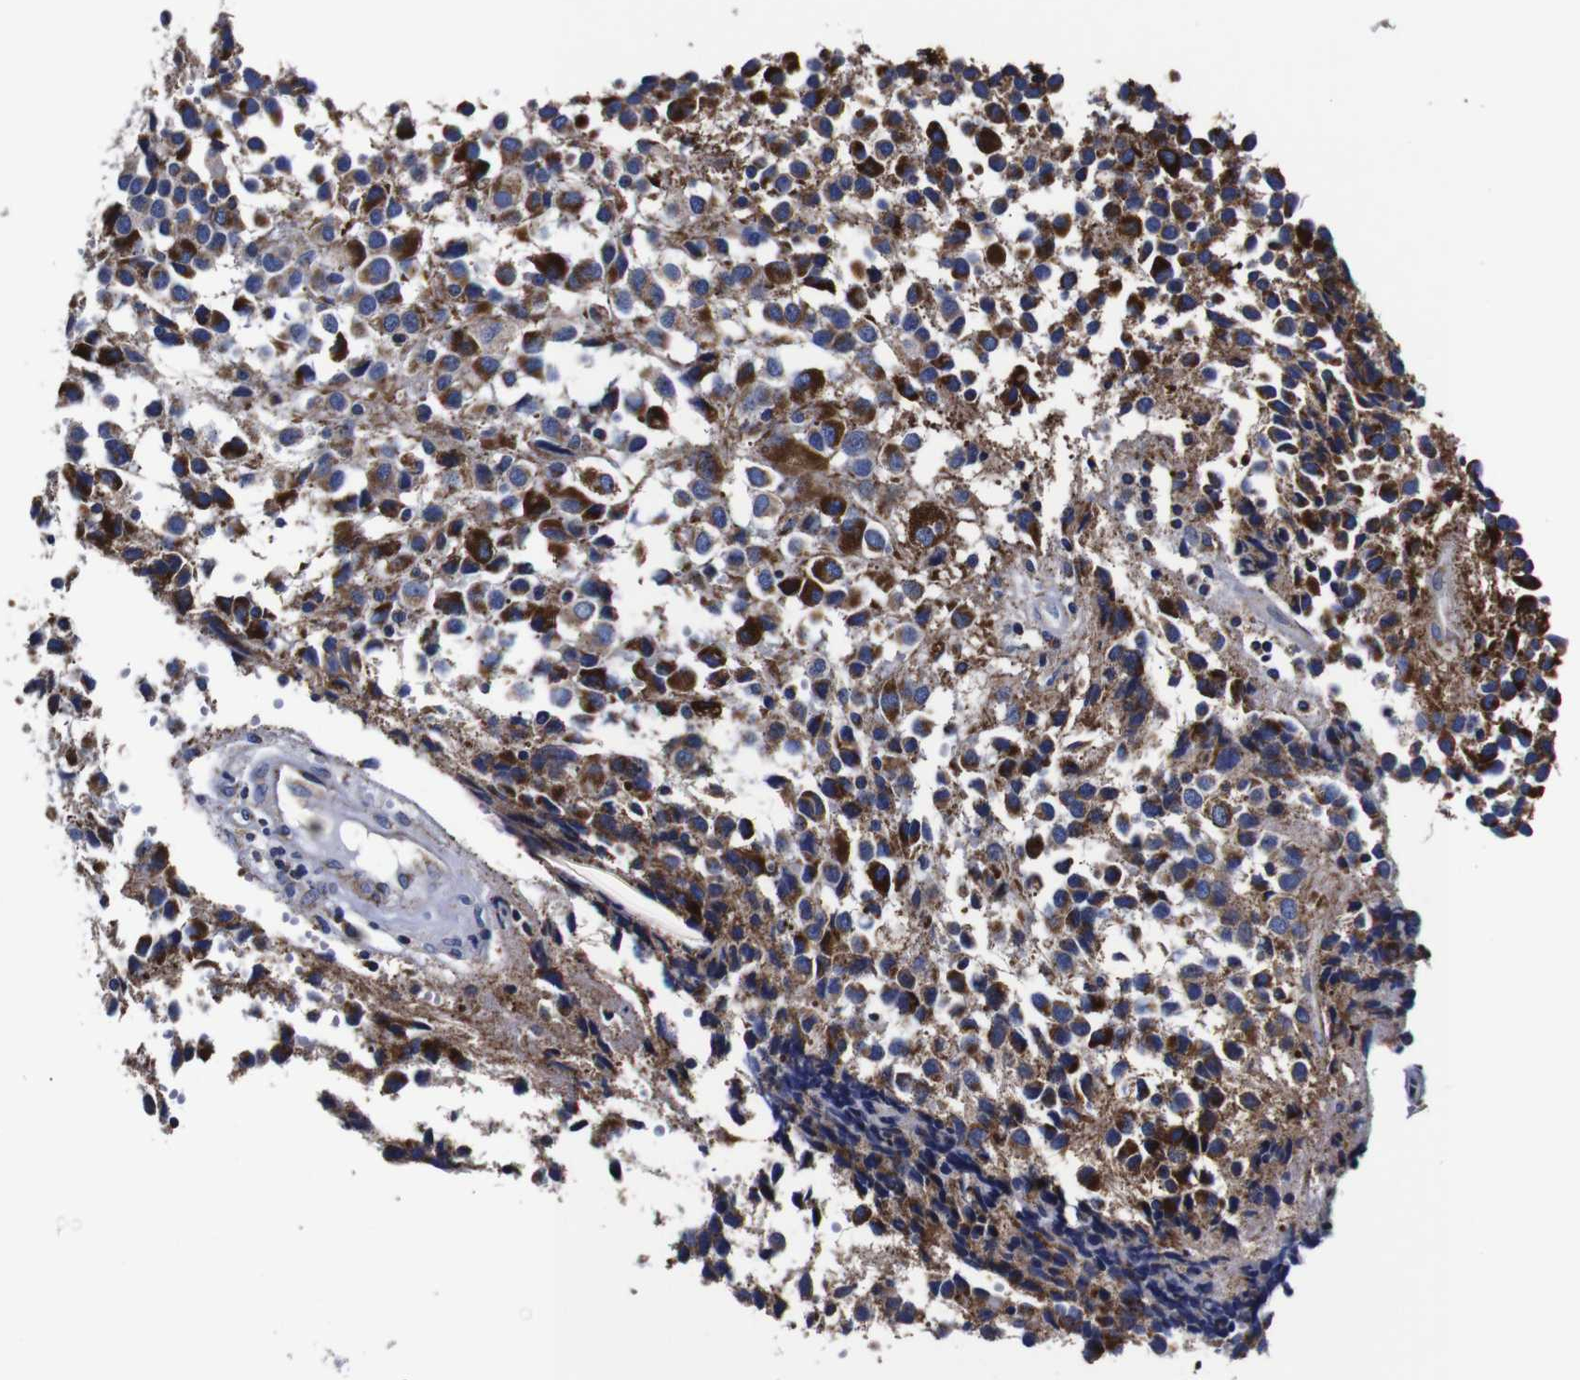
{"staining": {"intensity": "moderate", "quantity": ">75%", "location": "cytoplasmic/membranous"}, "tissue": "glioma", "cell_type": "Tumor cells", "image_type": "cancer", "snomed": [{"axis": "morphology", "description": "Glioma, malignant, High grade"}, {"axis": "topography", "description": "Brain"}], "caption": "Immunohistochemistry (IHC) micrograph of neoplastic tissue: human glioma stained using immunohistochemistry (IHC) reveals medium levels of moderate protein expression localized specifically in the cytoplasmic/membranous of tumor cells, appearing as a cytoplasmic/membranous brown color.", "gene": "FKBP9", "patient": {"sex": "male", "age": 32}}